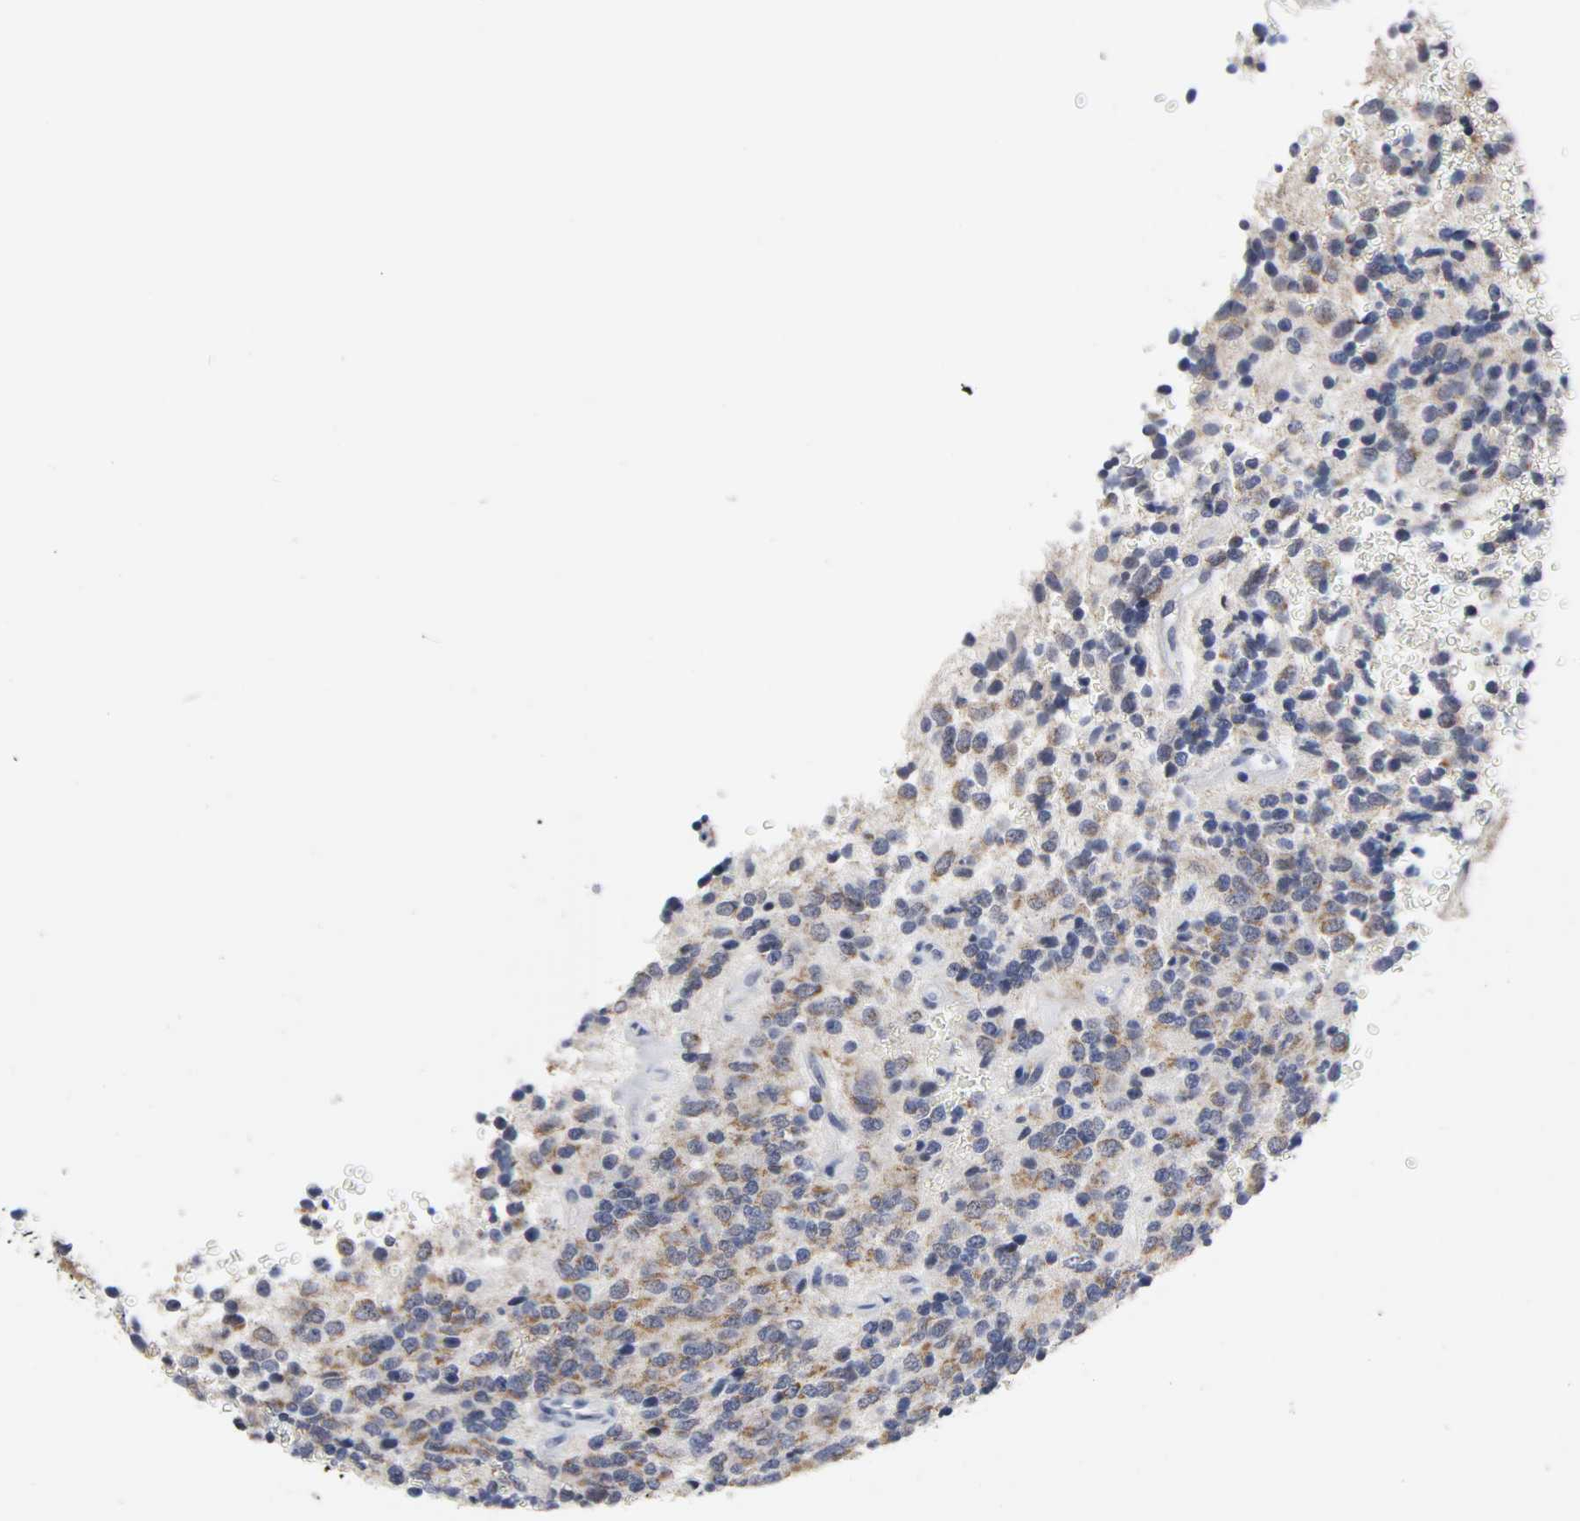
{"staining": {"intensity": "moderate", "quantity": ">75%", "location": "cytoplasmic/membranous"}, "tissue": "glioma", "cell_type": "Tumor cells", "image_type": "cancer", "snomed": [{"axis": "morphology", "description": "Glioma, malignant, High grade"}, {"axis": "topography", "description": "pancreas cauda"}], "caption": "Immunohistochemistry (IHC) image of glioma stained for a protein (brown), which shows medium levels of moderate cytoplasmic/membranous staining in approximately >75% of tumor cells.", "gene": "GRHL2", "patient": {"sex": "male", "age": 60}}